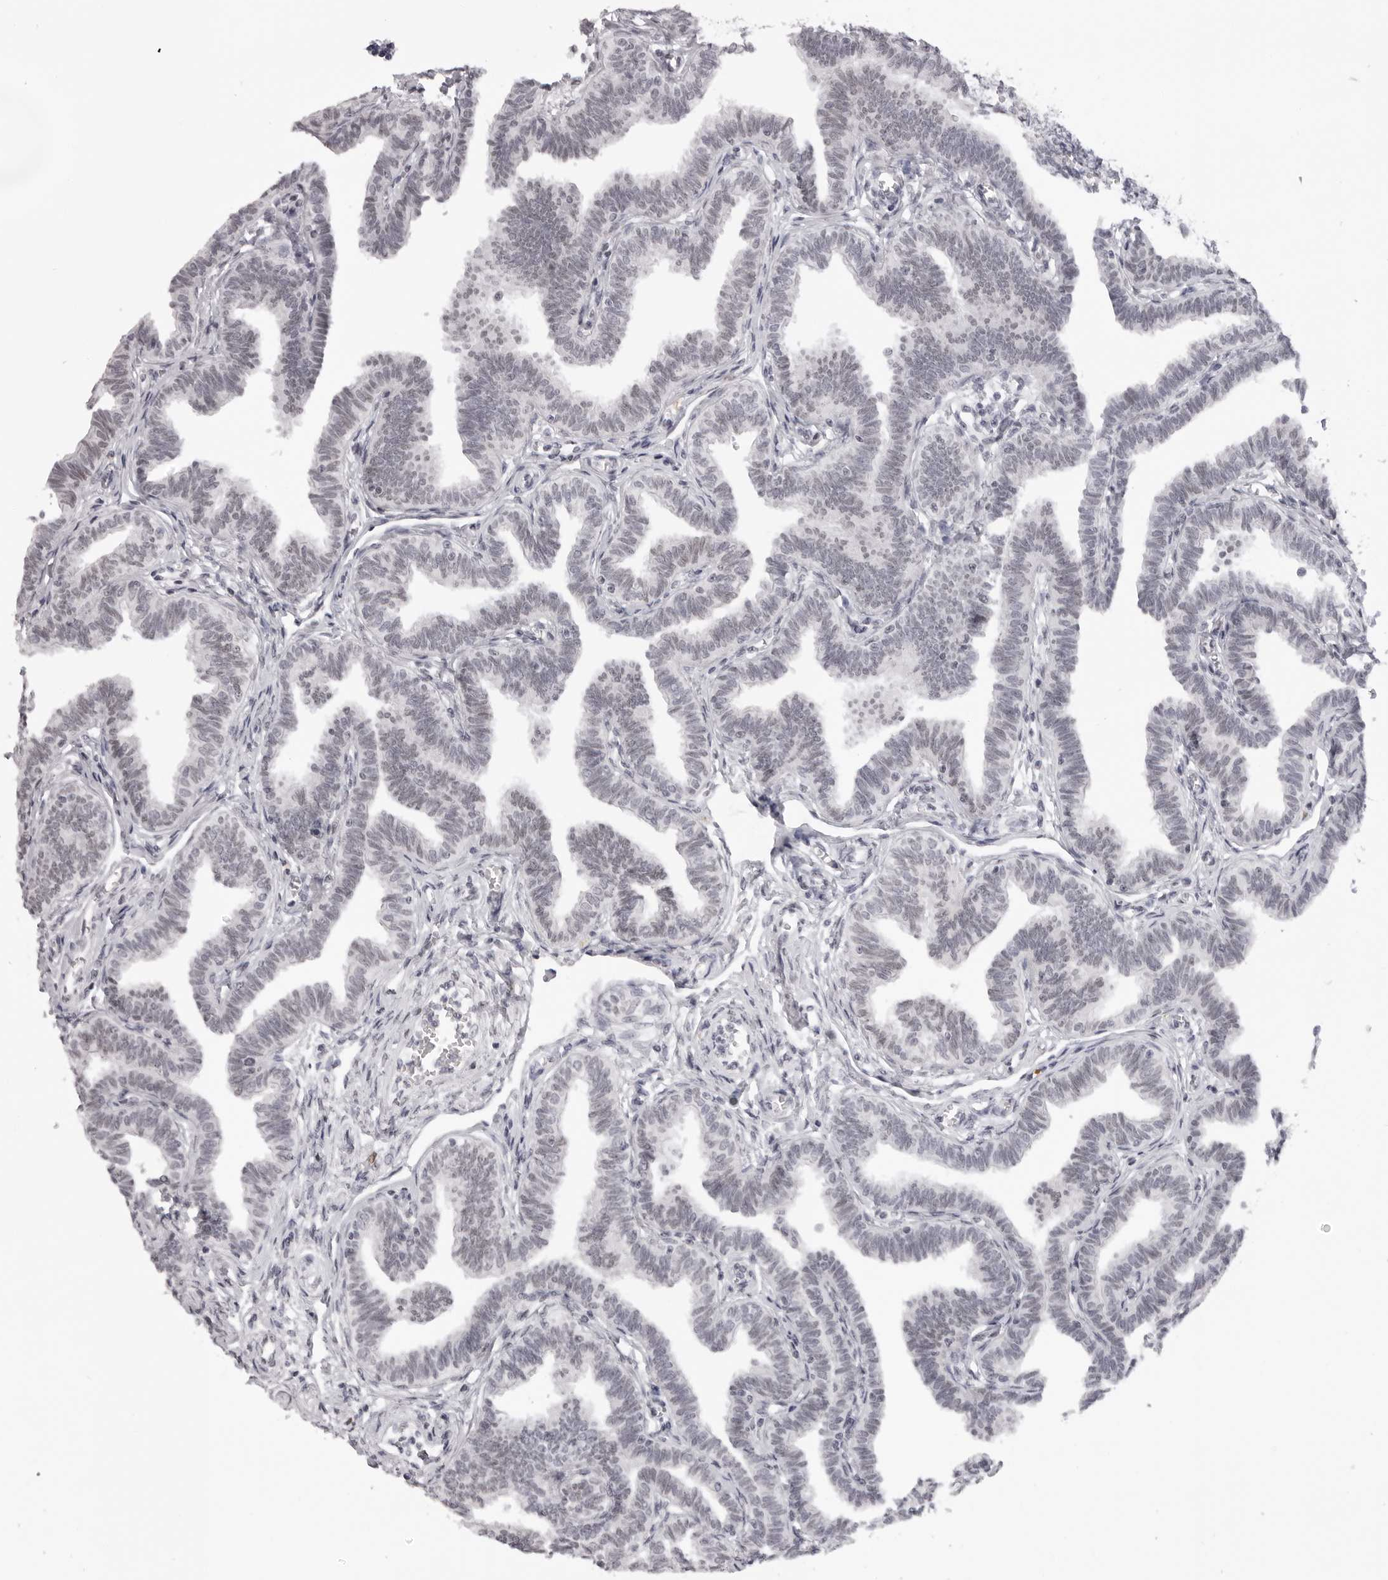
{"staining": {"intensity": "weak", "quantity": "<25%", "location": "nuclear"}, "tissue": "fallopian tube", "cell_type": "Glandular cells", "image_type": "normal", "snomed": [{"axis": "morphology", "description": "Normal tissue, NOS"}, {"axis": "topography", "description": "Fallopian tube"}, {"axis": "topography", "description": "Ovary"}], "caption": "IHC image of normal human fallopian tube stained for a protein (brown), which shows no expression in glandular cells.", "gene": "MAFK", "patient": {"sex": "female", "age": 23}}